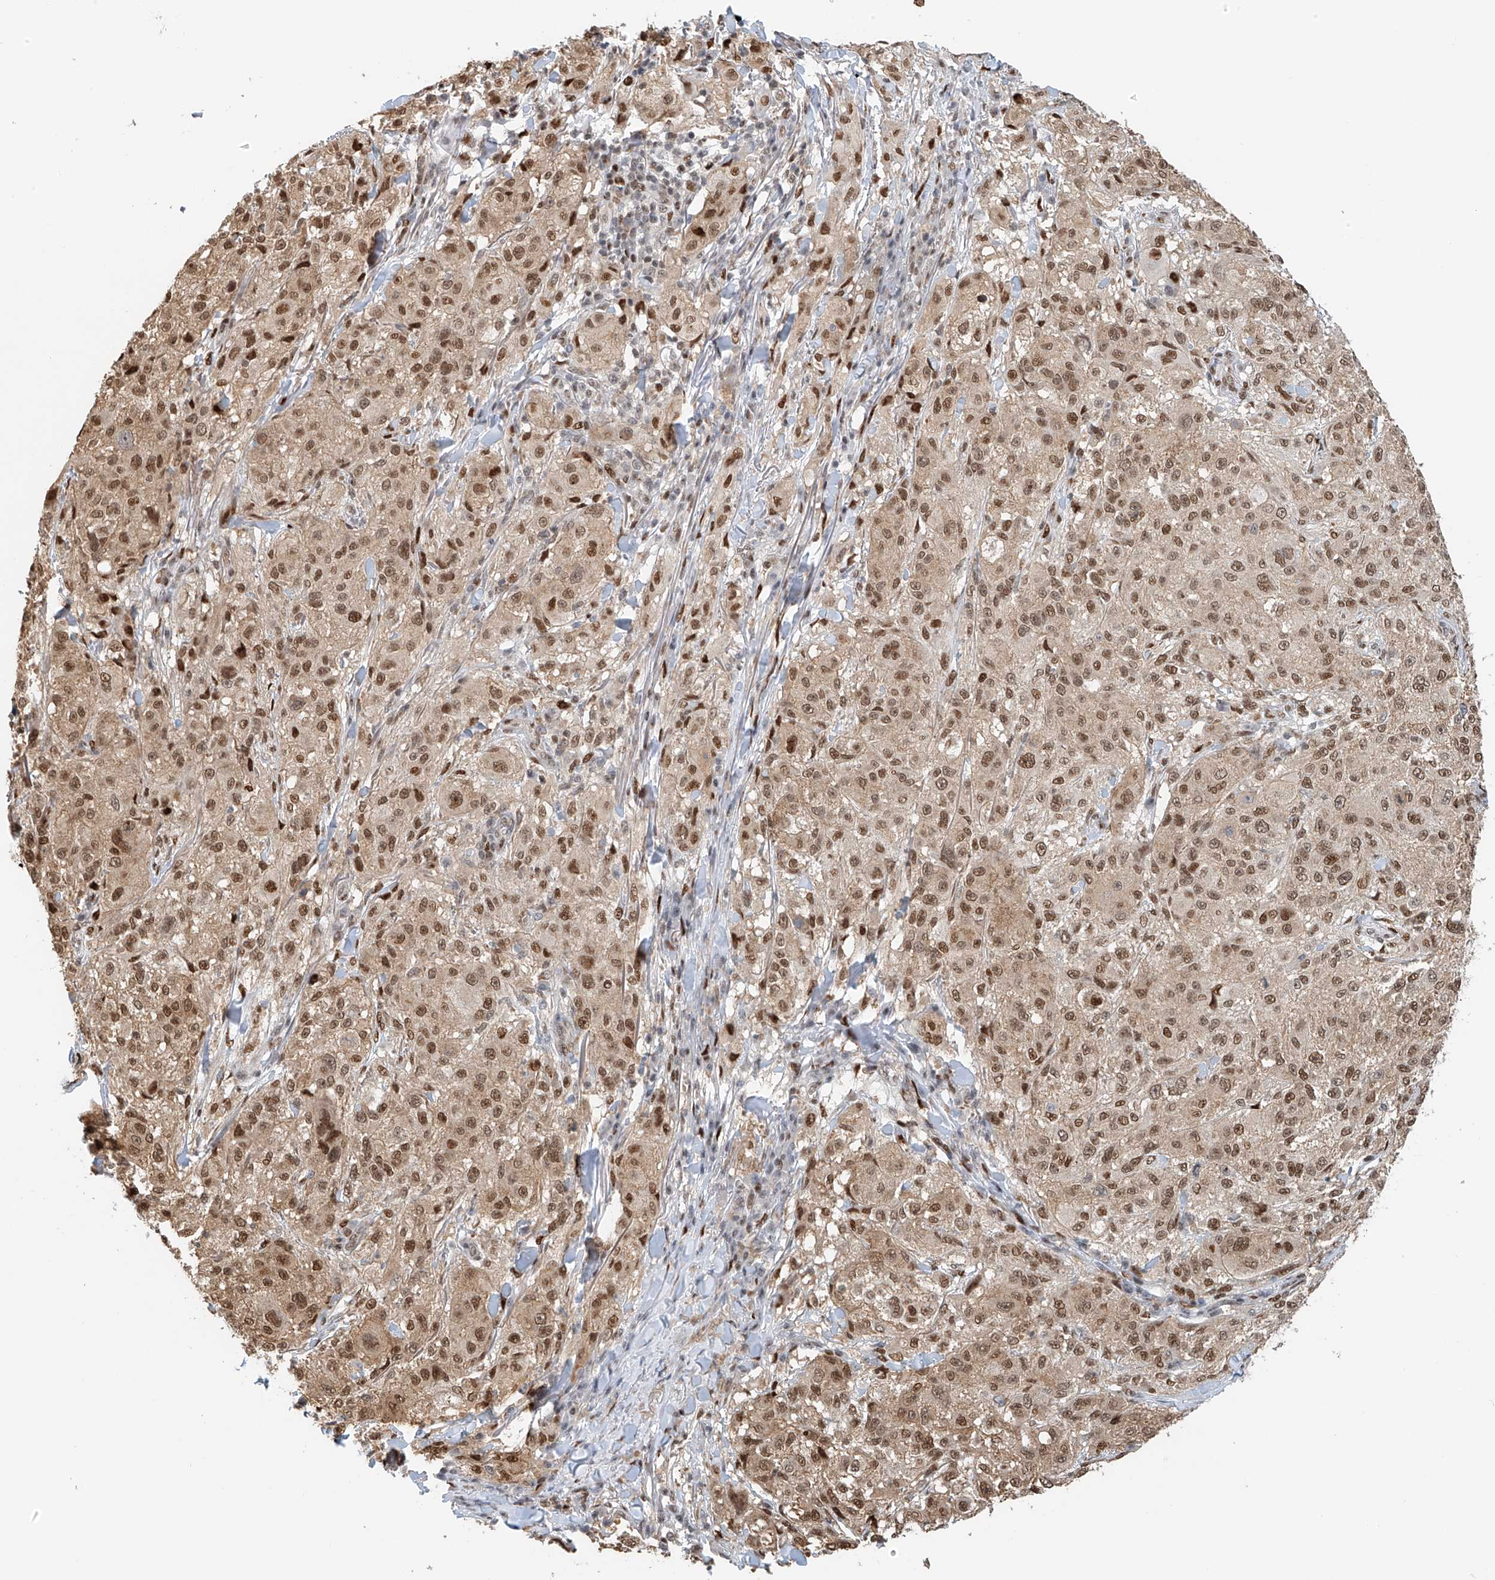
{"staining": {"intensity": "moderate", "quantity": ">75%", "location": "nuclear"}, "tissue": "melanoma", "cell_type": "Tumor cells", "image_type": "cancer", "snomed": [{"axis": "morphology", "description": "Necrosis, NOS"}, {"axis": "morphology", "description": "Malignant melanoma, NOS"}, {"axis": "topography", "description": "Skin"}], "caption": "Immunohistochemistry image of melanoma stained for a protein (brown), which displays medium levels of moderate nuclear staining in about >75% of tumor cells.", "gene": "ZNF514", "patient": {"sex": "female", "age": 87}}